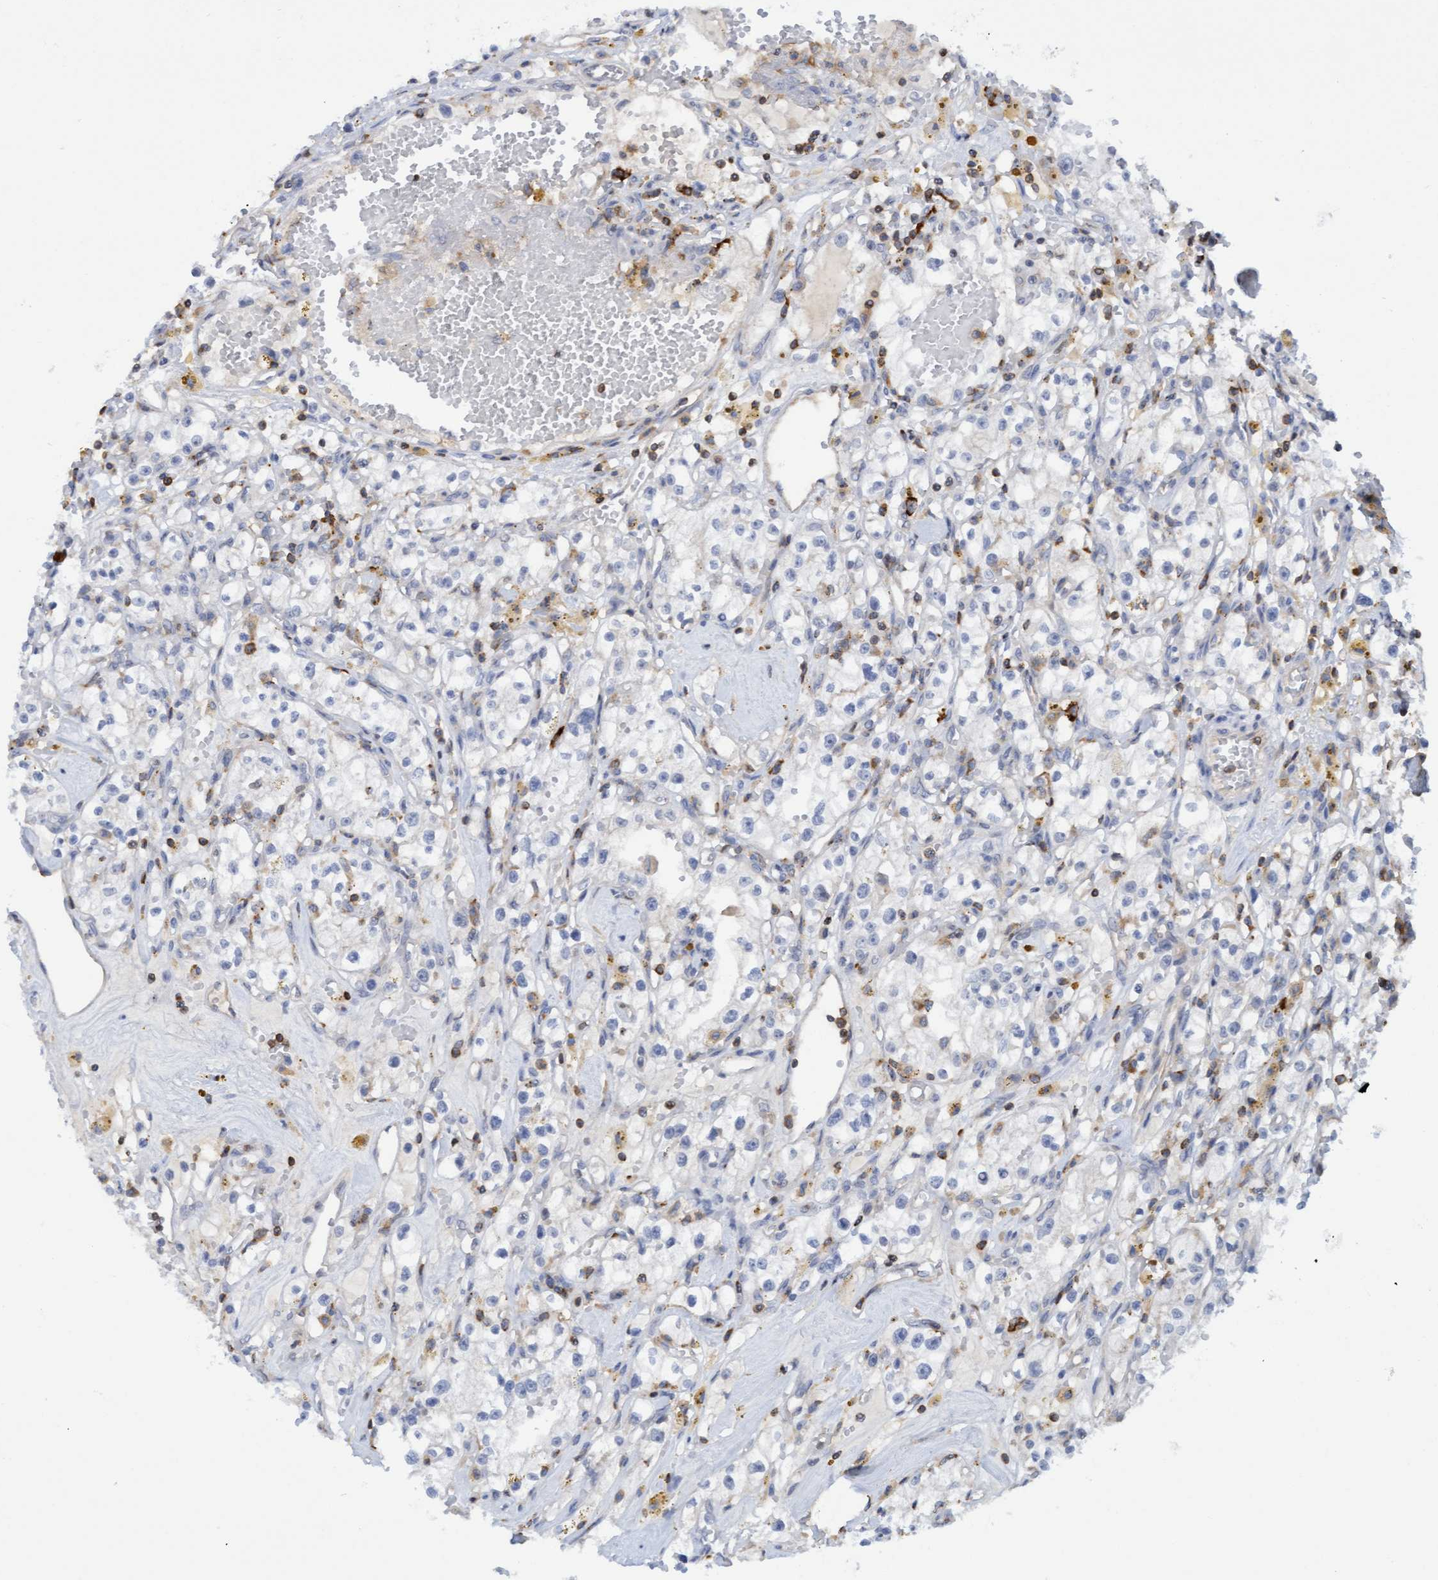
{"staining": {"intensity": "negative", "quantity": "none", "location": "none"}, "tissue": "renal cancer", "cell_type": "Tumor cells", "image_type": "cancer", "snomed": [{"axis": "morphology", "description": "Adenocarcinoma, NOS"}, {"axis": "topography", "description": "Kidney"}], "caption": "Immunohistochemistry of human adenocarcinoma (renal) reveals no staining in tumor cells. (Immunohistochemistry, brightfield microscopy, high magnification).", "gene": "FNBP1", "patient": {"sex": "male", "age": 56}}